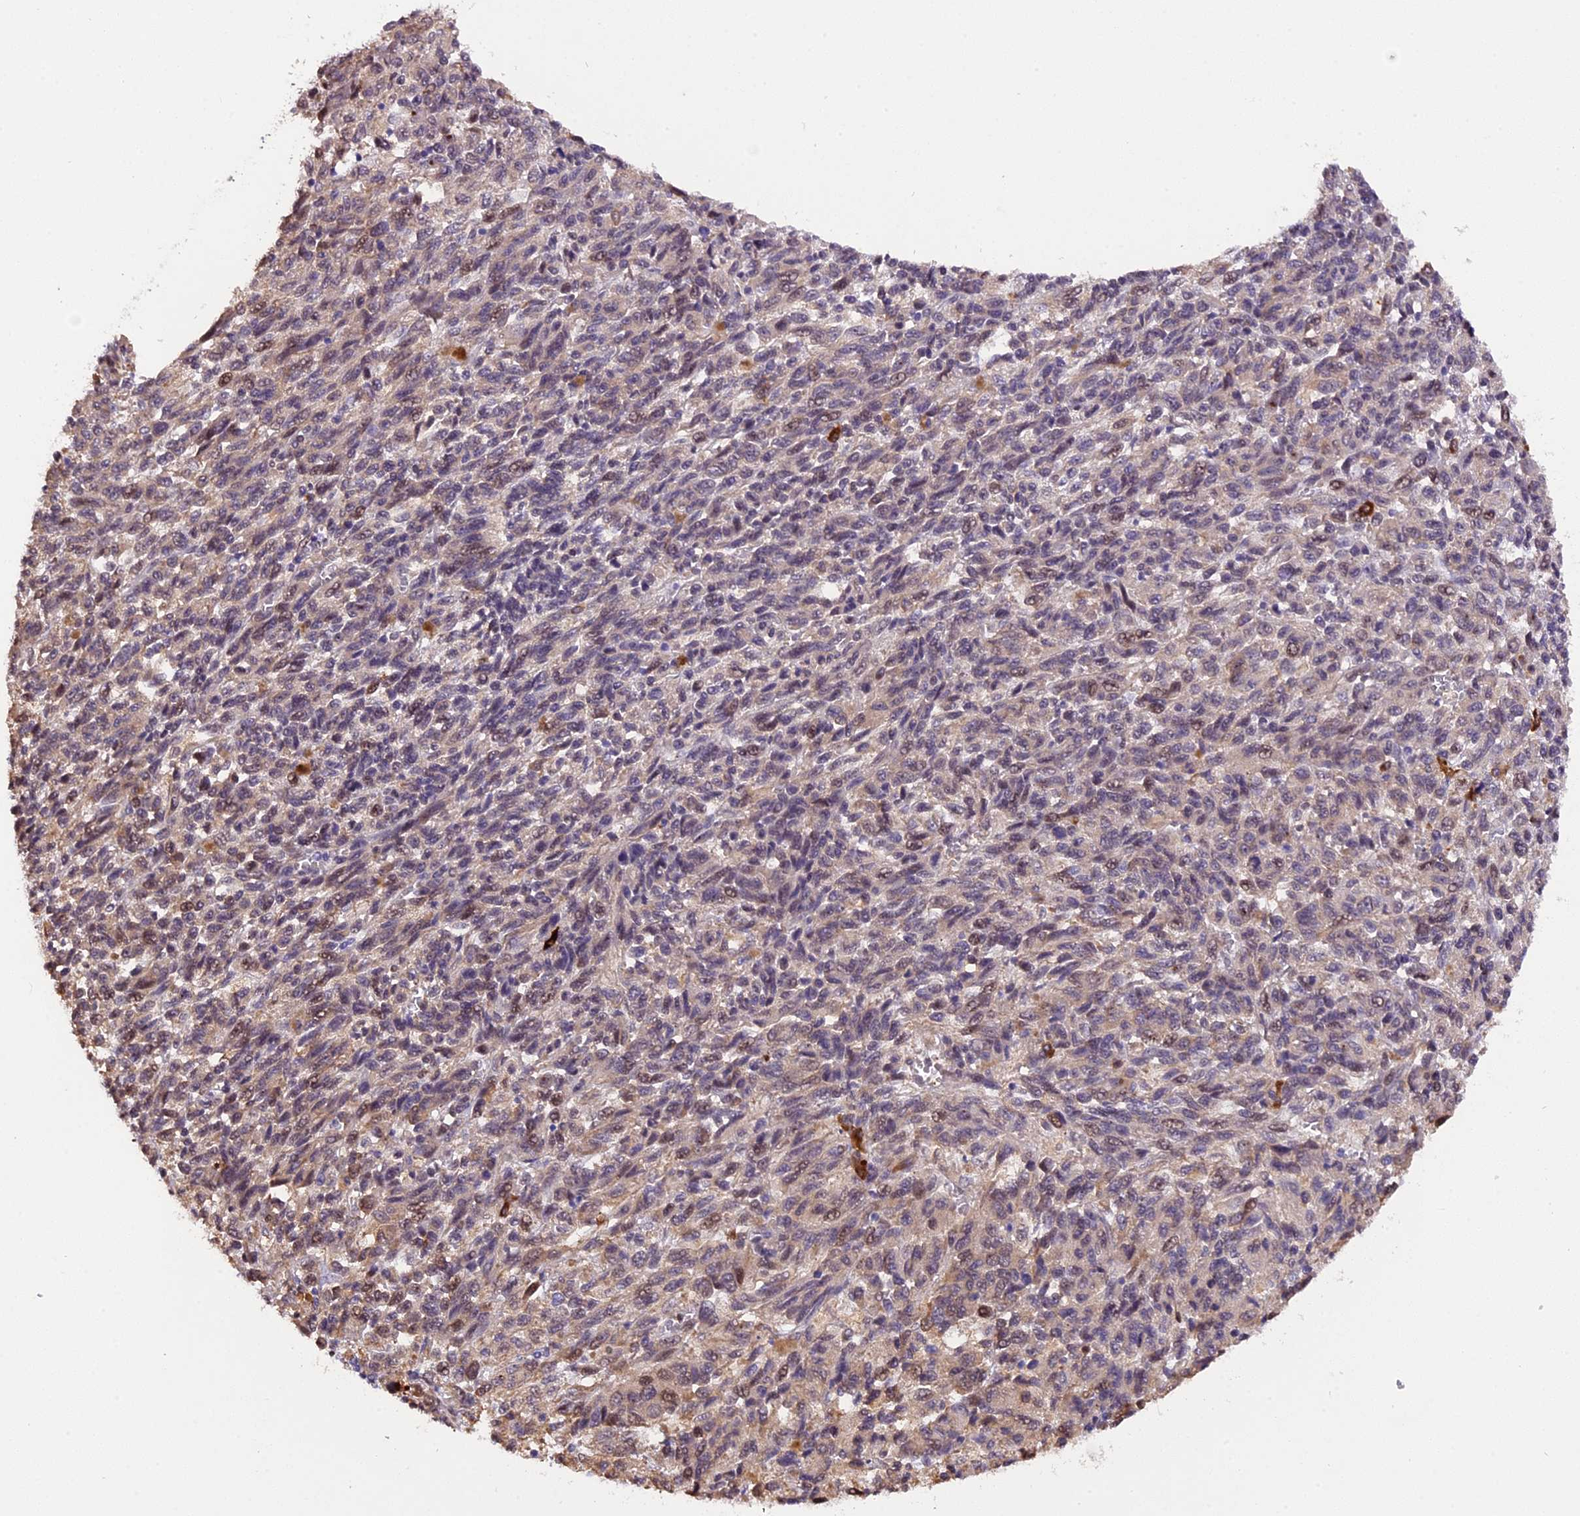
{"staining": {"intensity": "weak", "quantity": "<25%", "location": "nuclear"}, "tissue": "melanoma", "cell_type": "Tumor cells", "image_type": "cancer", "snomed": [{"axis": "morphology", "description": "Malignant melanoma, Metastatic site"}, {"axis": "topography", "description": "Lung"}], "caption": "IHC photomicrograph of malignant melanoma (metastatic site) stained for a protein (brown), which exhibits no positivity in tumor cells. (DAB IHC, high magnification).", "gene": "HERPUD1", "patient": {"sex": "male", "age": 64}}